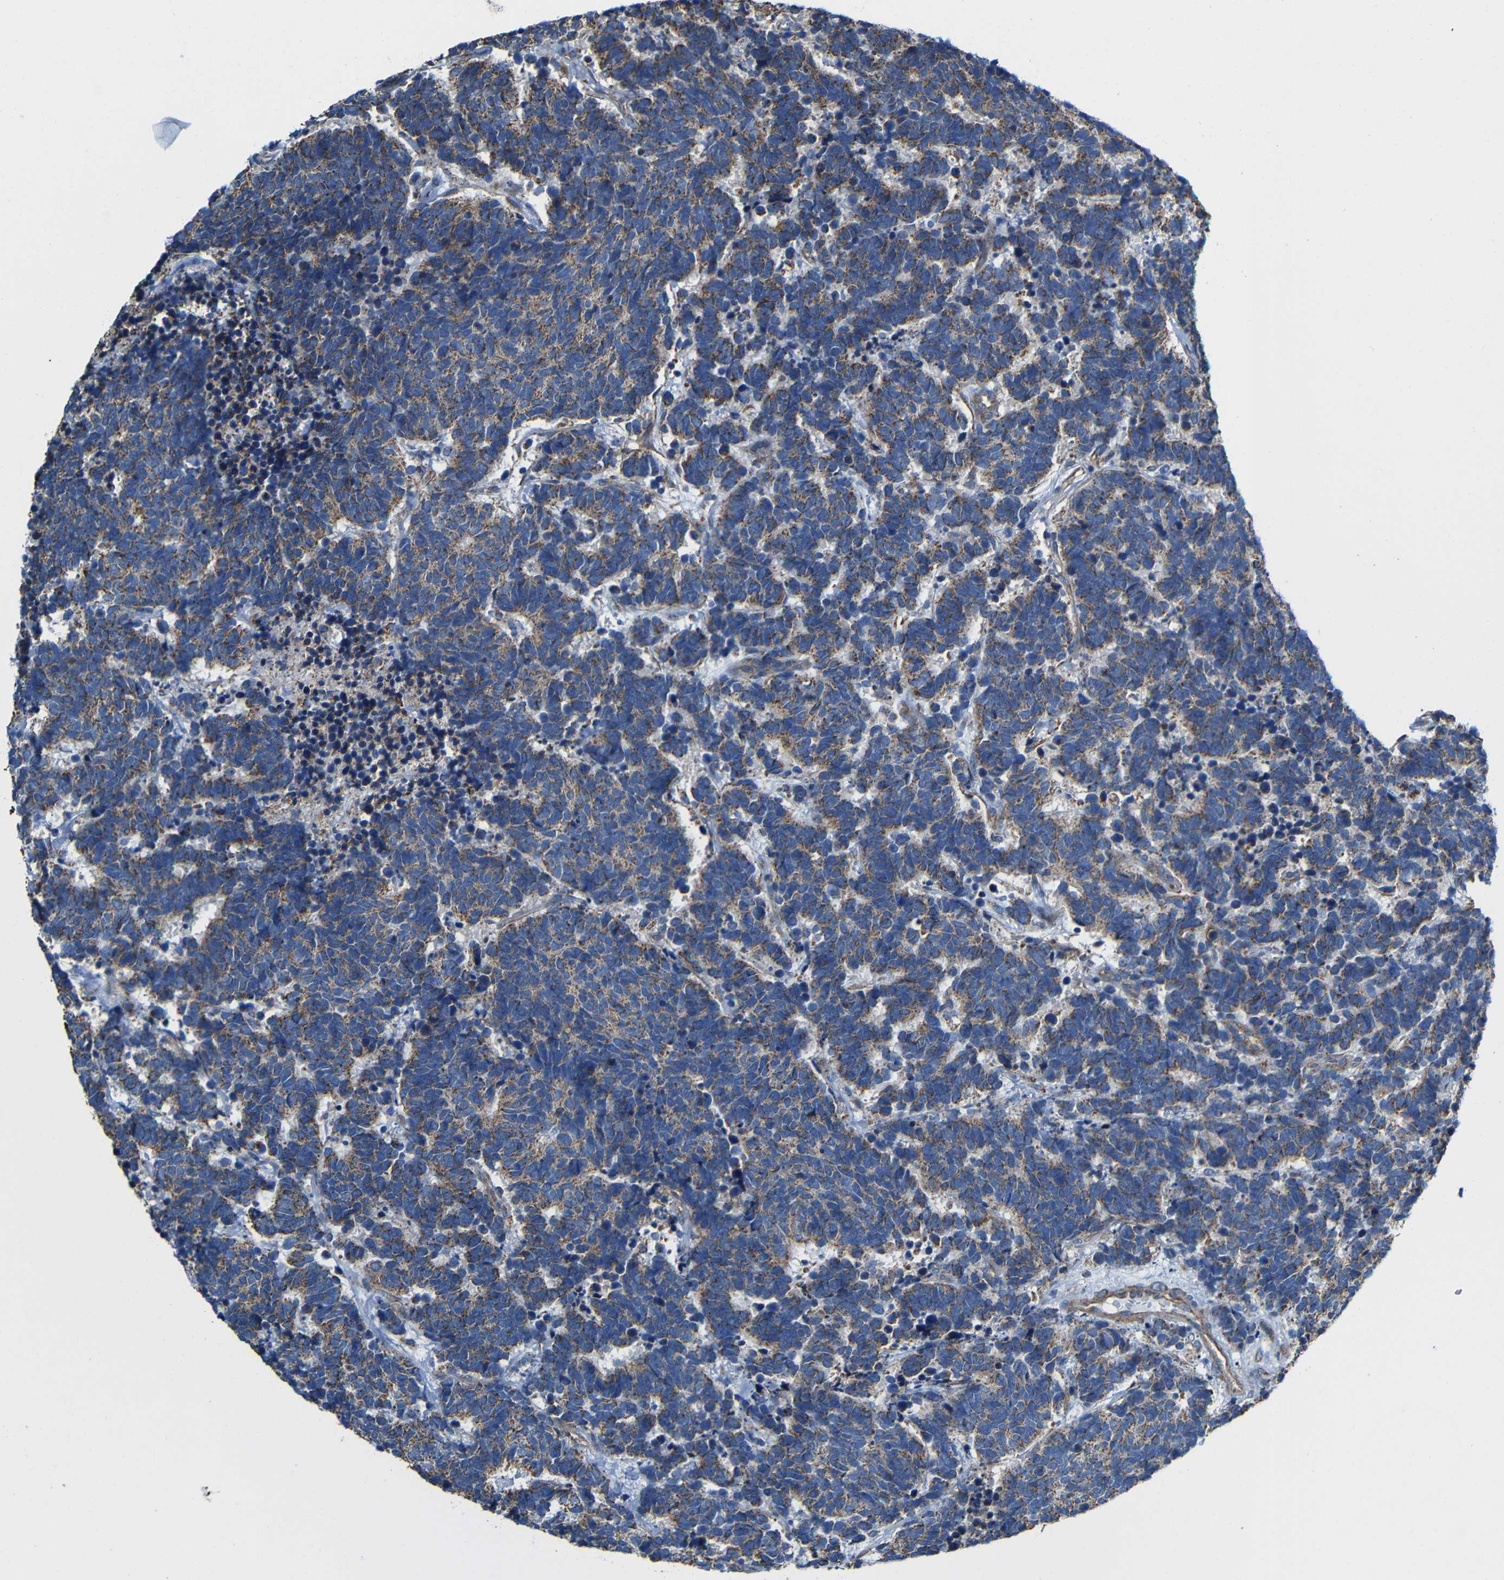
{"staining": {"intensity": "moderate", "quantity": ">75%", "location": "cytoplasmic/membranous"}, "tissue": "carcinoid", "cell_type": "Tumor cells", "image_type": "cancer", "snomed": [{"axis": "morphology", "description": "Carcinoma, NOS"}, {"axis": "morphology", "description": "Carcinoid, malignant, NOS"}, {"axis": "topography", "description": "Urinary bladder"}], "caption": "This histopathology image displays carcinoid stained with immunohistochemistry to label a protein in brown. The cytoplasmic/membranous of tumor cells show moderate positivity for the protein. Nuclei are counter-stained blue.", "gene": "INTS6L", "patient": {"sex": "male", "age": 57}}